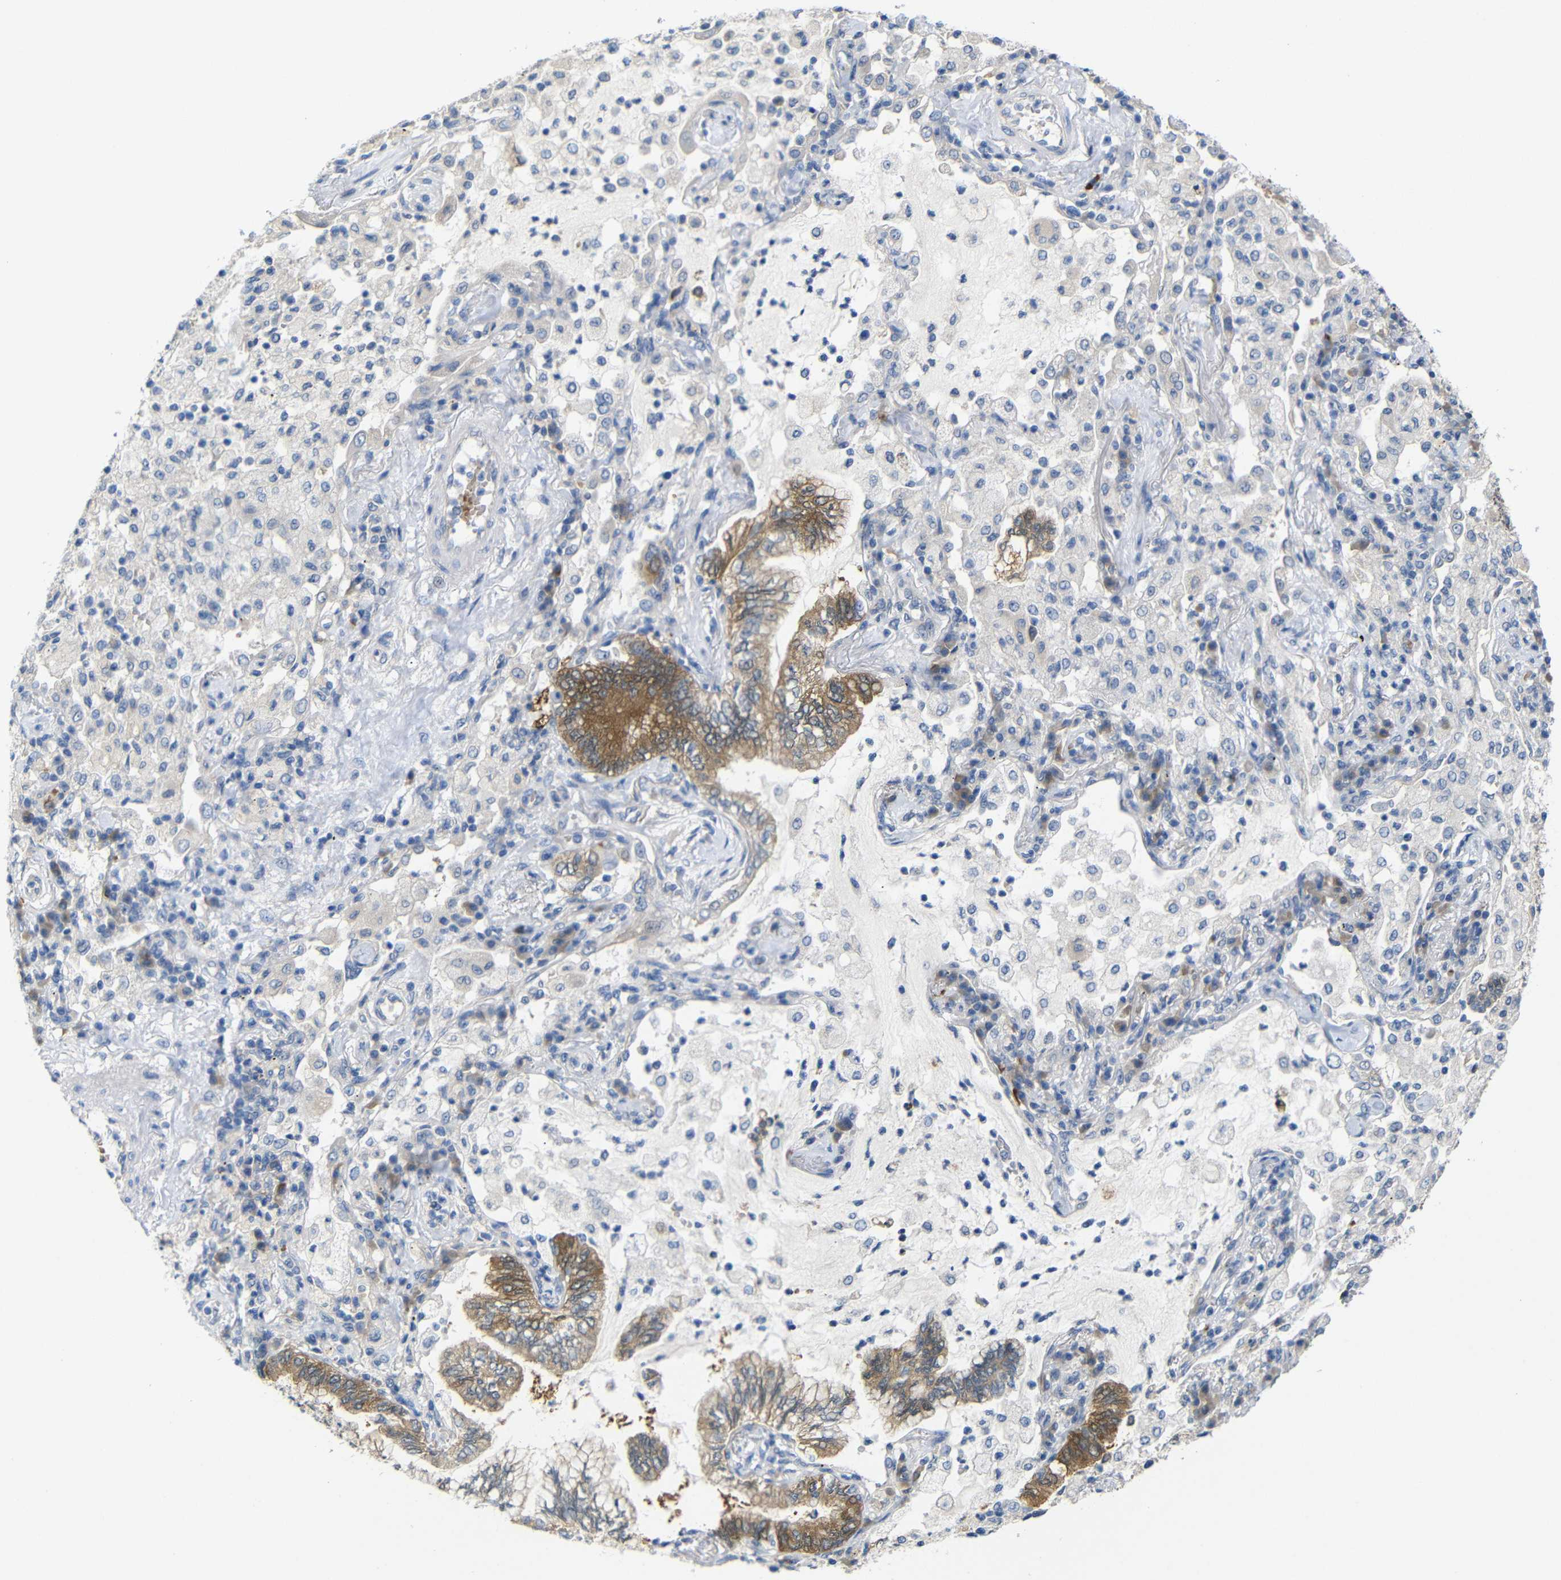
{"staining": {"intensity": "moderate", "quantity": "<25%", "location": "cytoplasmic/membranous"}, "tissue": "lung cancer", "cell_type": "Tumor cells", "image_type": "cancer", "snomed": [{"axis": "morphology", "description": "Normal tissue, NOS"}, {"axis": "morphology", "description": "Adenocarcinoma, NOS"}, {"axis": "topography", "description": "Bronchus"}, {"axis": "topography", "description": "Lung"}], "caption": "Adenocarcinoma (lung) tissue reveals moderate cytoplasmic/membranous staining in about <25% of tumor cells, visualized by immunohistochemistry.", "gene": "TBC1D32", "patient": {"sex": "female", "age": 70}}